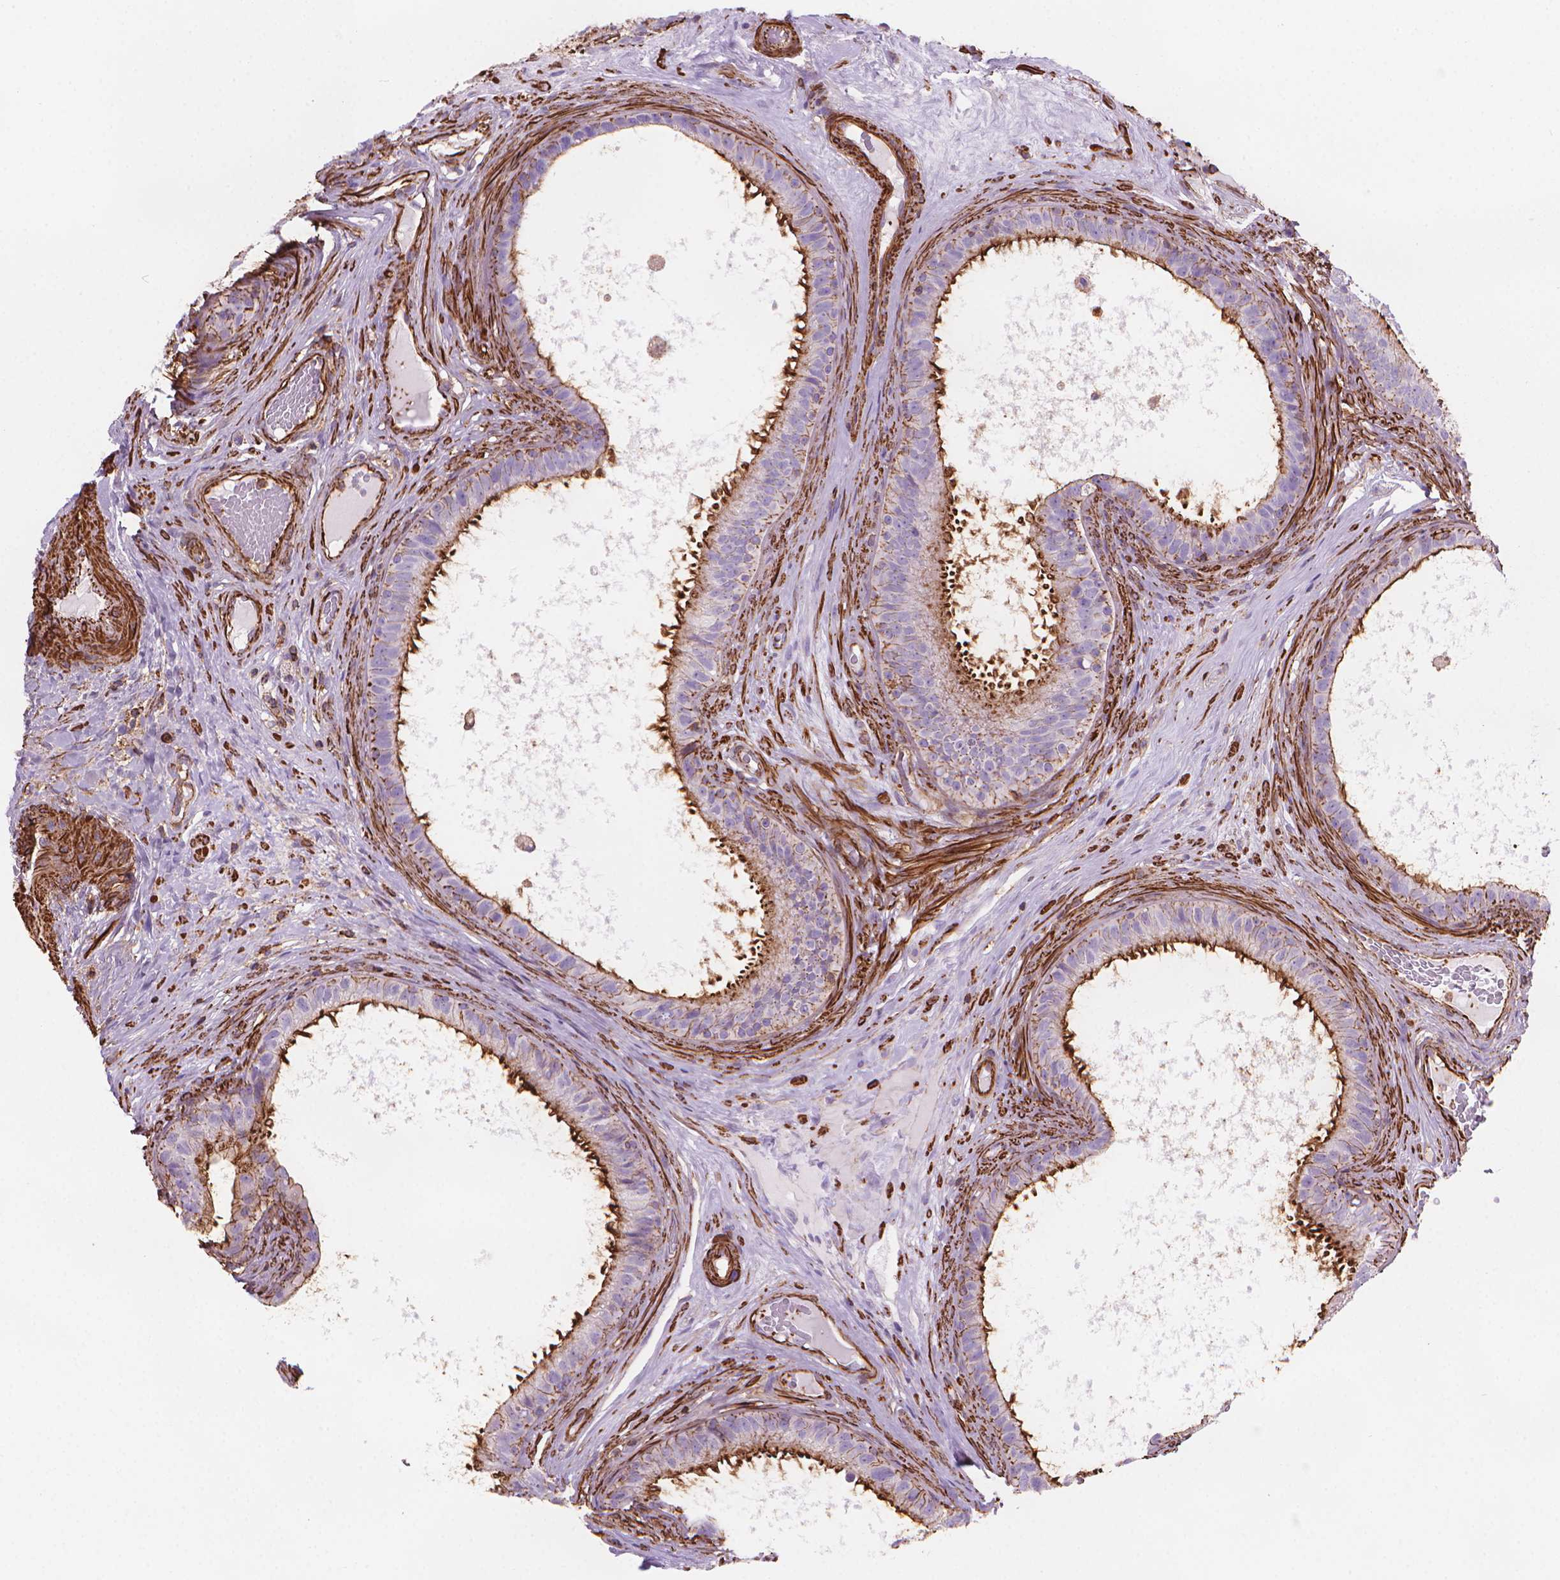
{"staining": {"intensity": "strong", "quantity": "25%-75%", "location": "cytoplasmic/membranous"}, "tissue": "epididymis", "cell_type": "Glandular cells", "image_type": "normal", "snomed": [{"axis": "morphology", "description": "Normal tissue, NOS"}, {"axis": "topography", "description": "Epididymis"}], "caption": "Epididymis stained with a protein marker reveals strong staining in glandular cells.", "gene": "PATJ", "patient": {"sex": "male", "age": 59}}